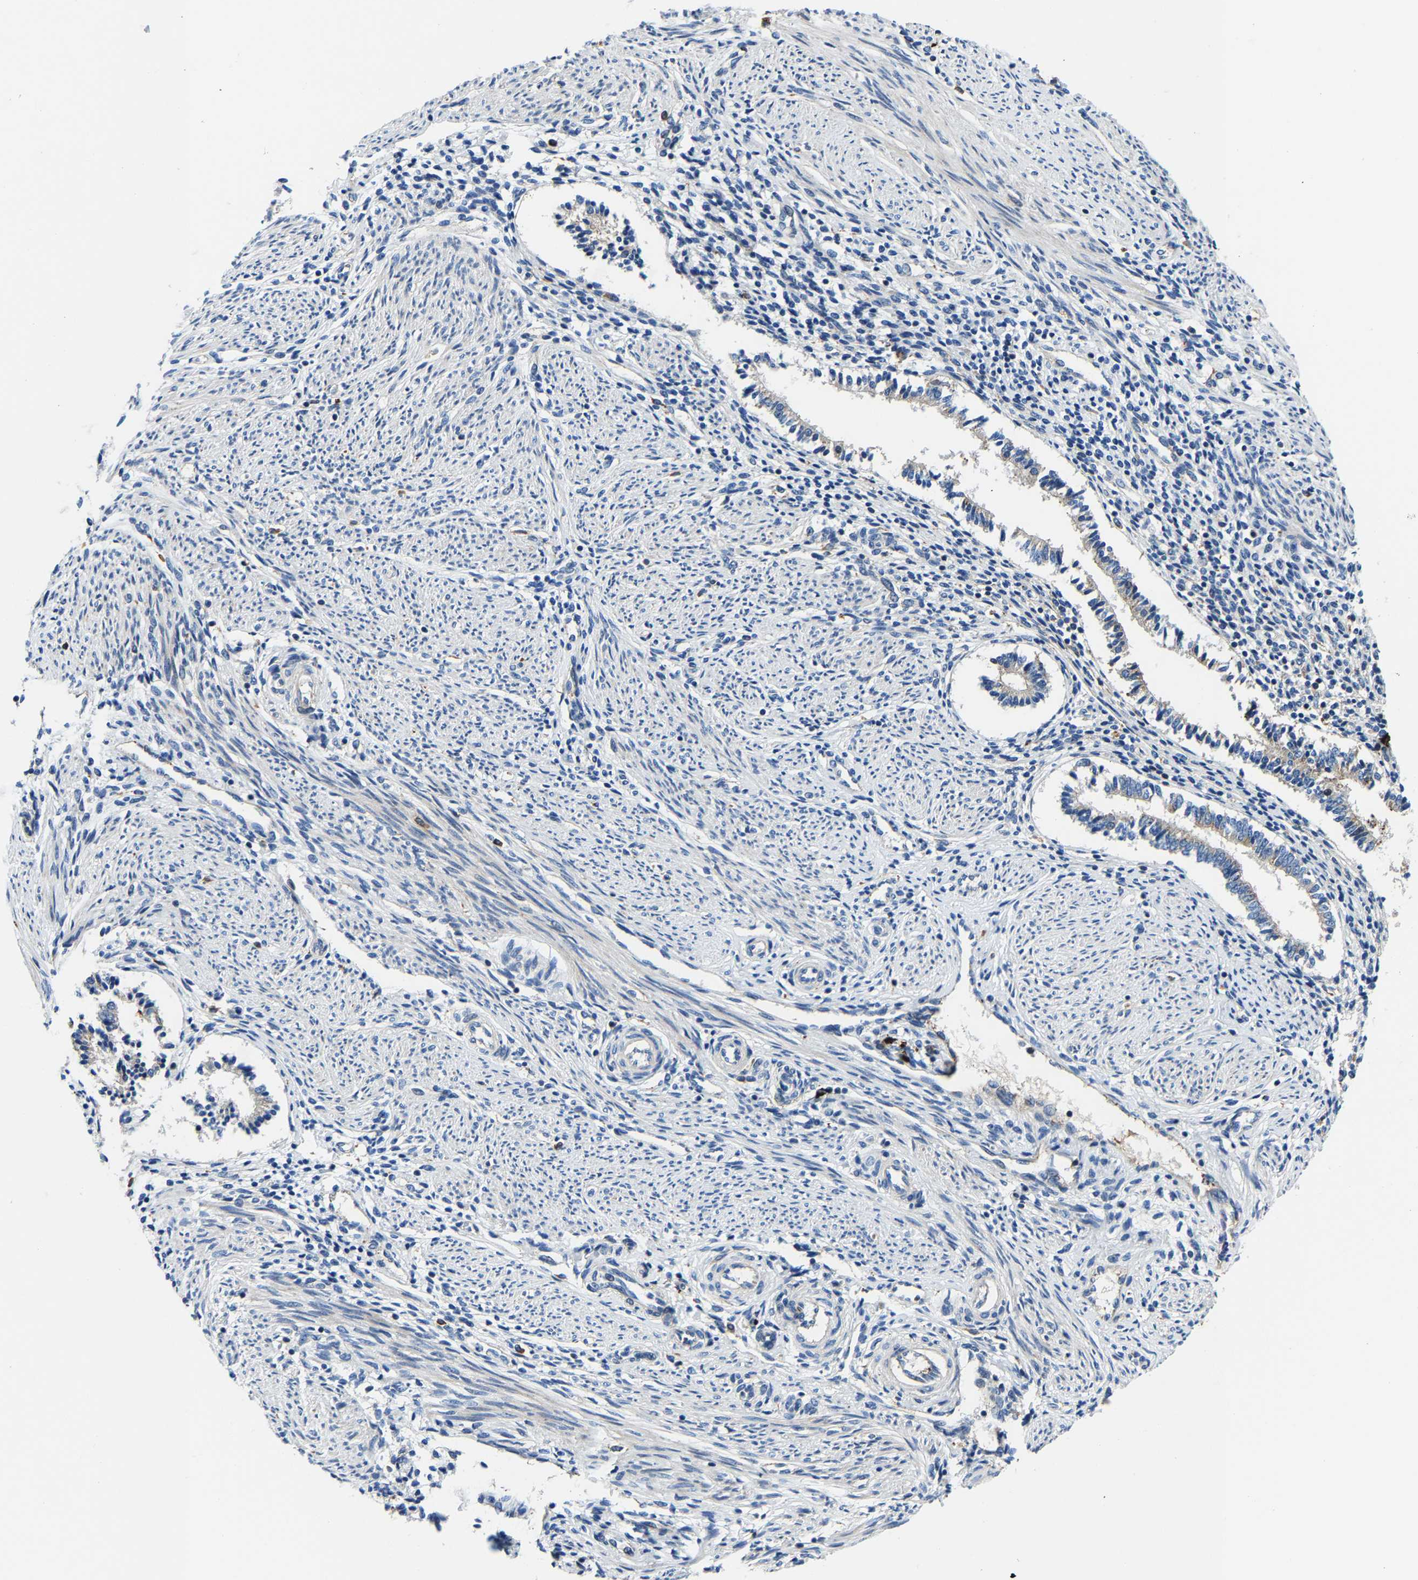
{"staining": {"intensity": "weak", "quantity": "<25%", "location": "cytoplasmic/membranous"}, "tissue": "endometrium", "cell_type": "Cells in endometrial stroma", "image_type": "normal", "snomed": [{"axis": "morphology", "description": "Normal tissue, NOS"}, {"axis": "topography", "description": "Endometrium"}], "caption": "Immunohistochemistry photomicrograph of benign endometrium: endometrium stained with DAB shows no significant protein expression in cells in endometrial stroma.", "gene": "DPP7", "patient": {"sex": "female", "age": 42}}